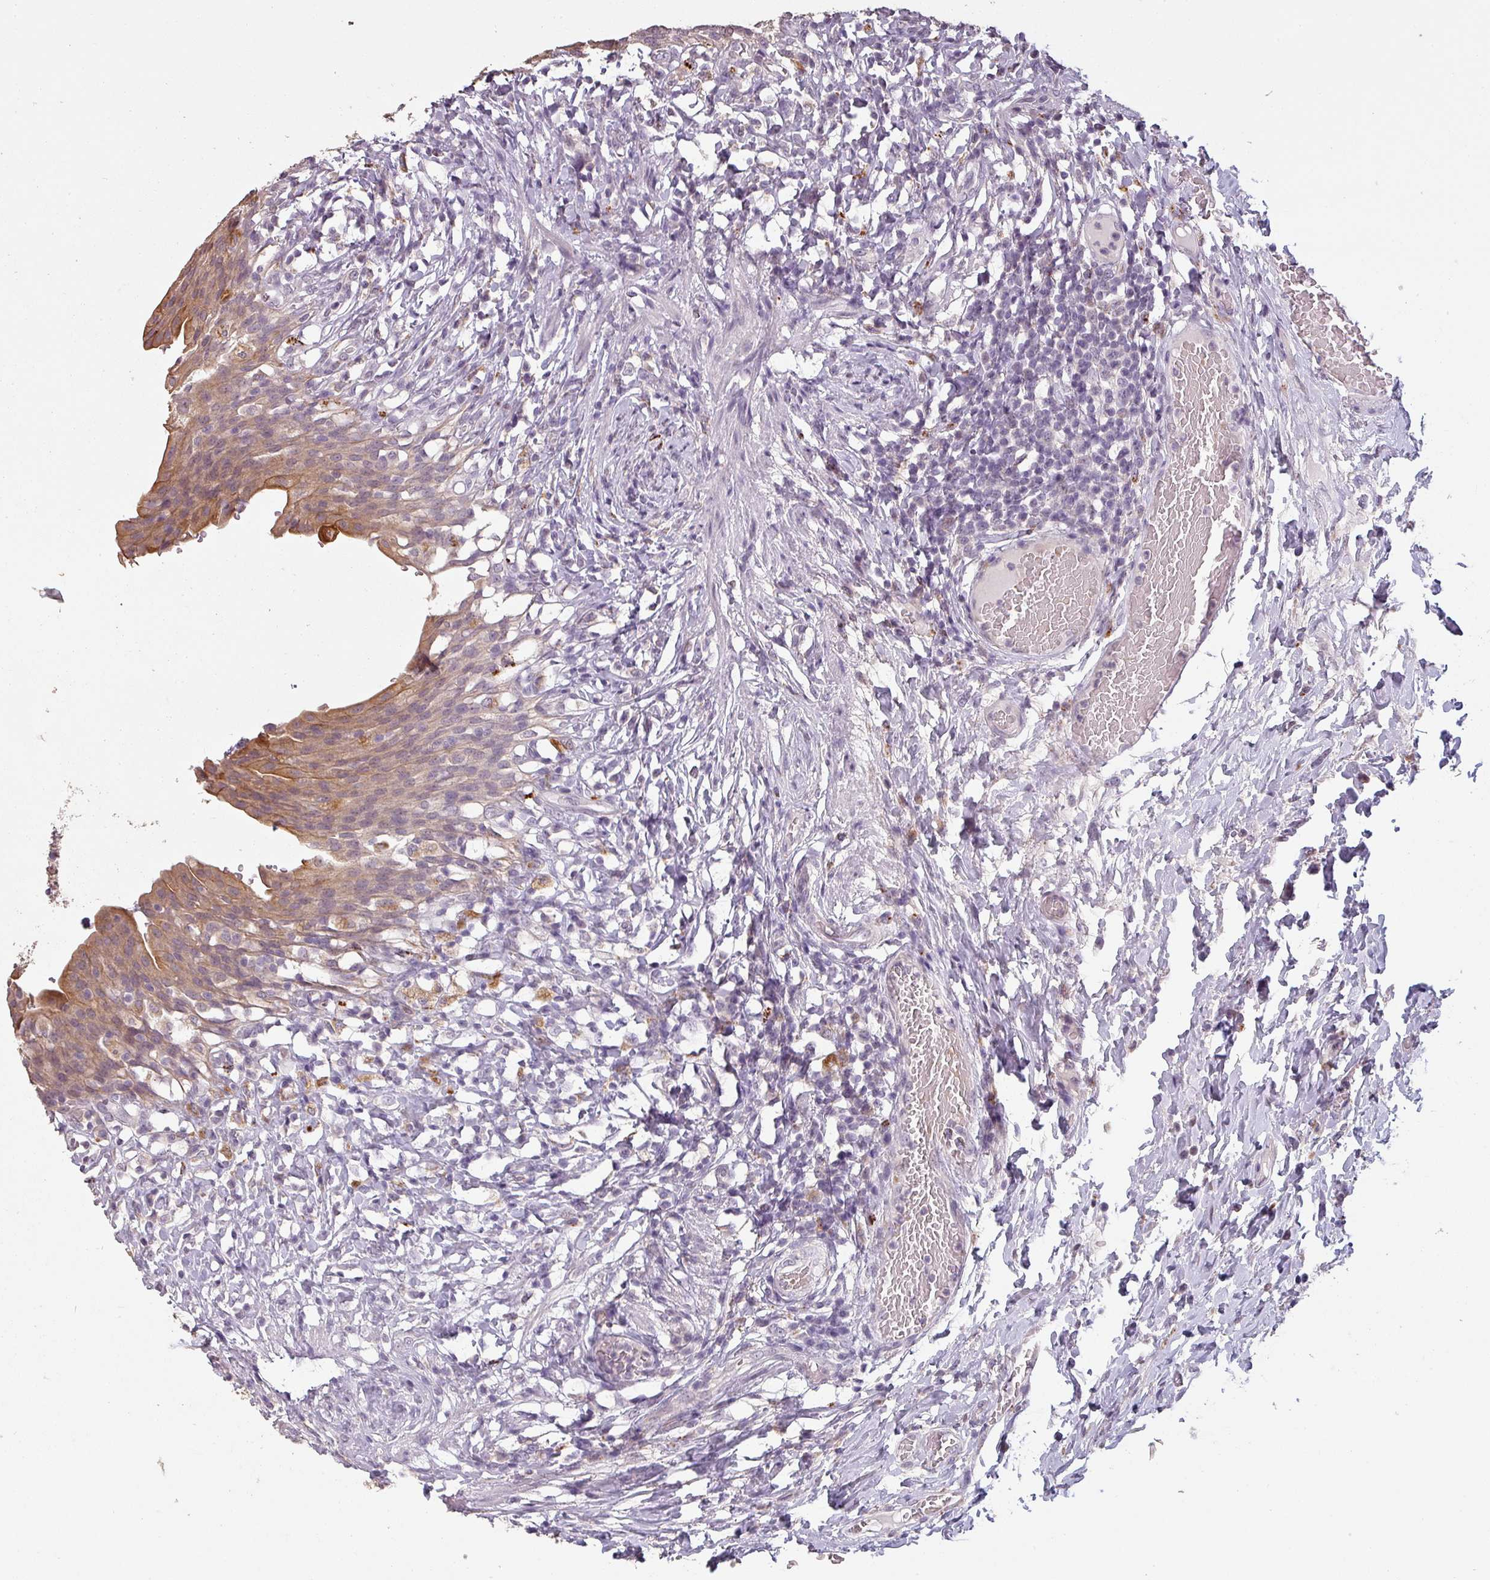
{"staining": {"intensity": "moderate", "quantity": ">75%", "location": "cytoplasmic/membranous"}, "tissue": "urinary bladder", "cell_type": "Urothelial cells", "image_type": "normal", "snomed": [{"axis": "morphology", "description": "Normal tissue, NOS"}, {"axis": "morphology", "description": "Inflammation, NOS"}, {"axis": "topography", "description": "Urinary bladder"}], "caption": "Immunohistochemical staining of normal urinary bladder displays moderate cytoplasmic/membranous protein positivity in approximately >75% of urothelial cells. Using DAB (brown) and hematoxylin (blue) stains, captured at high magnification using brightfield microscopy.", "gene": "LYPLA1", "patient": {"sex": "male", "age": 64}}